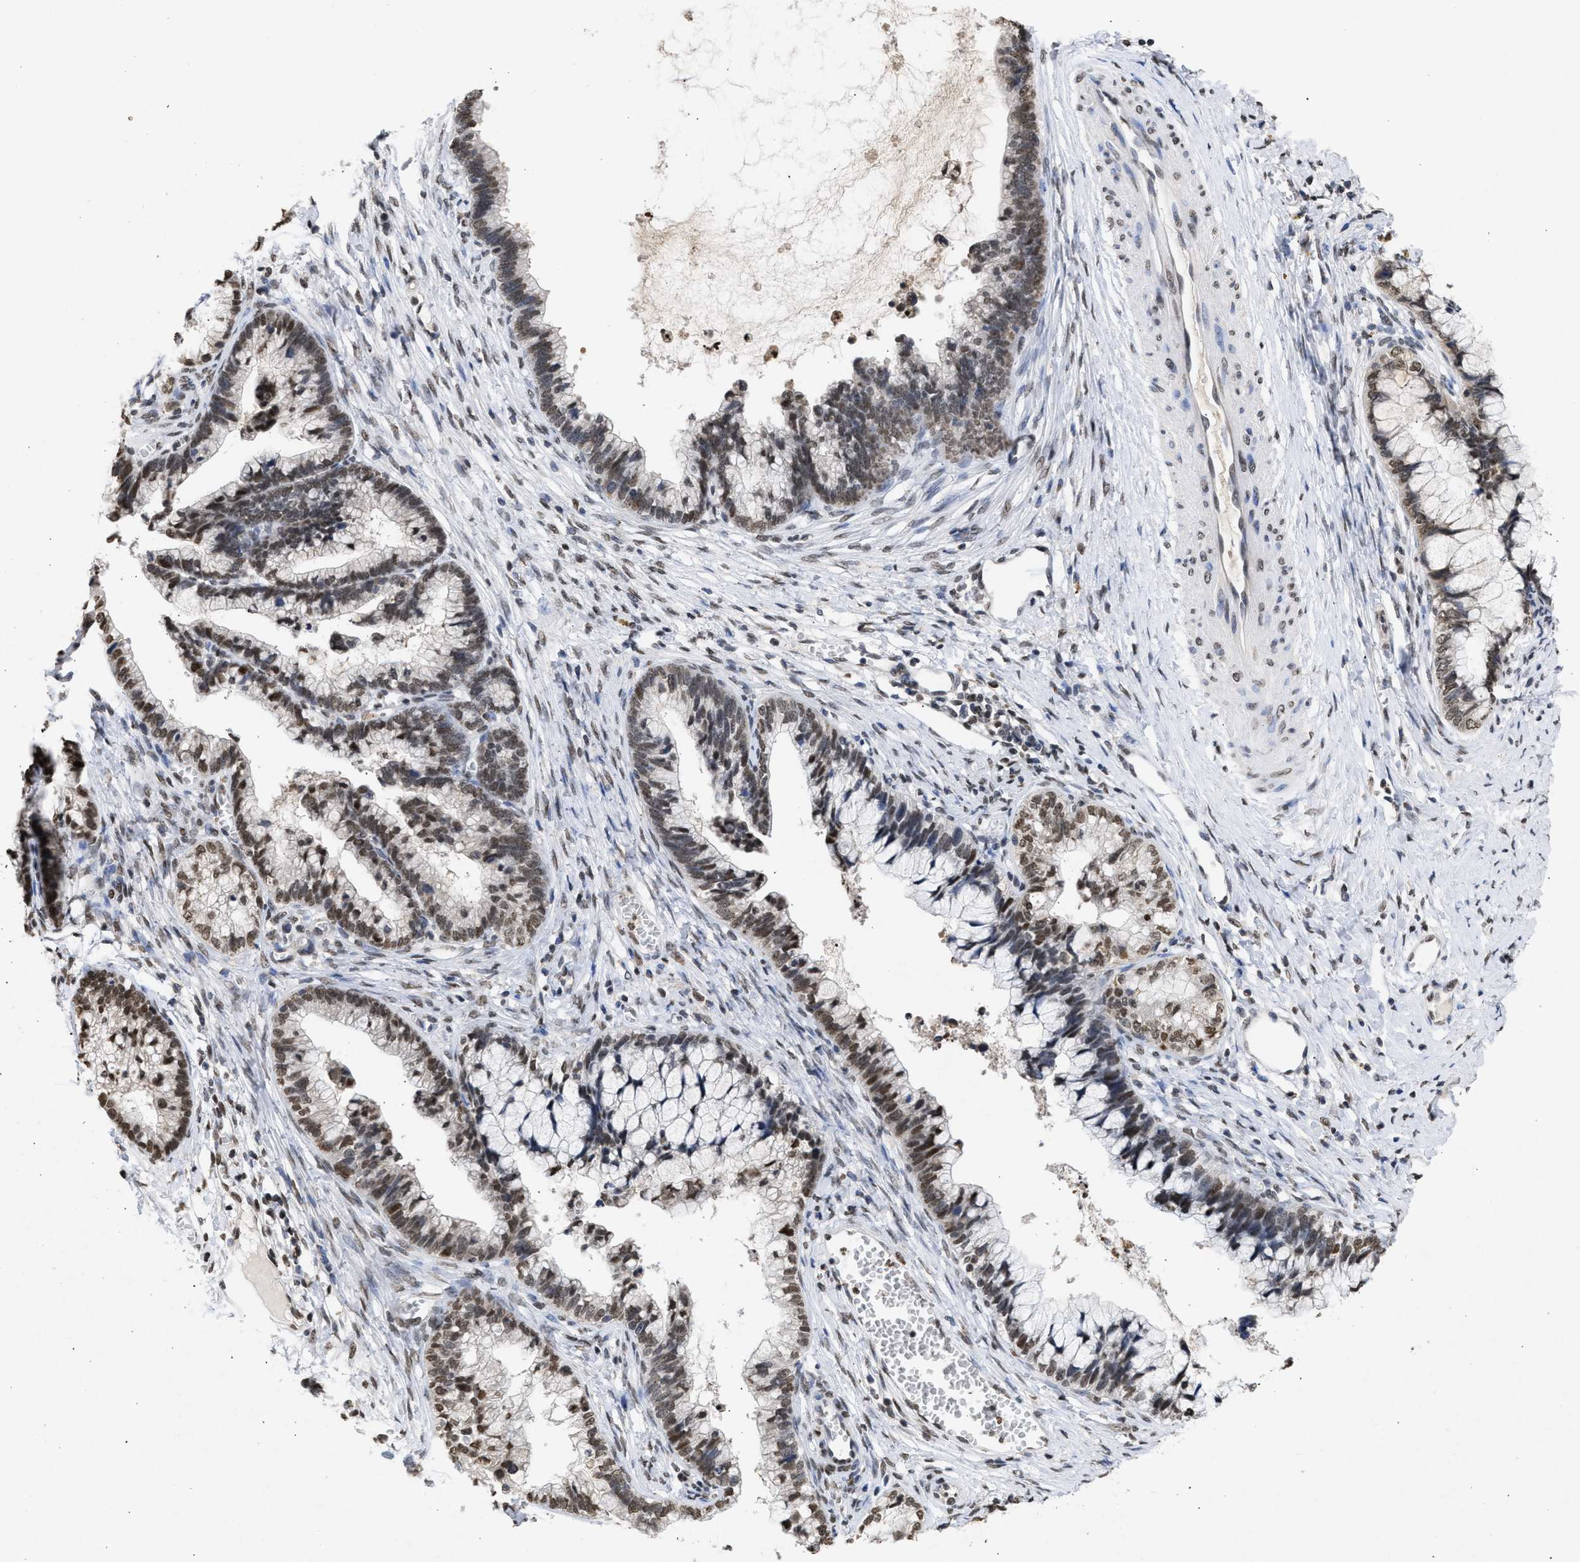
{"staining": {"intensity": "moderate", "quantity": "25%-75%", "location": "nuclear"}, "tissue": "cervical cancer", "cell_type": "Tumor cells", "image_type": "cancer", "snomed": [{"axis": "morphology", "description": "Adenocarcinoma, NOS"}, {"axis": "topography", "description": "Cervix"}], "caption": "Human cervical cancer stained with a brown dye exhibits moderate nuclear positive positivity in approximately 25%-75% of tumor cells.", "gene": "NUP35", "patient": {"sex": "female", "age": 44}}